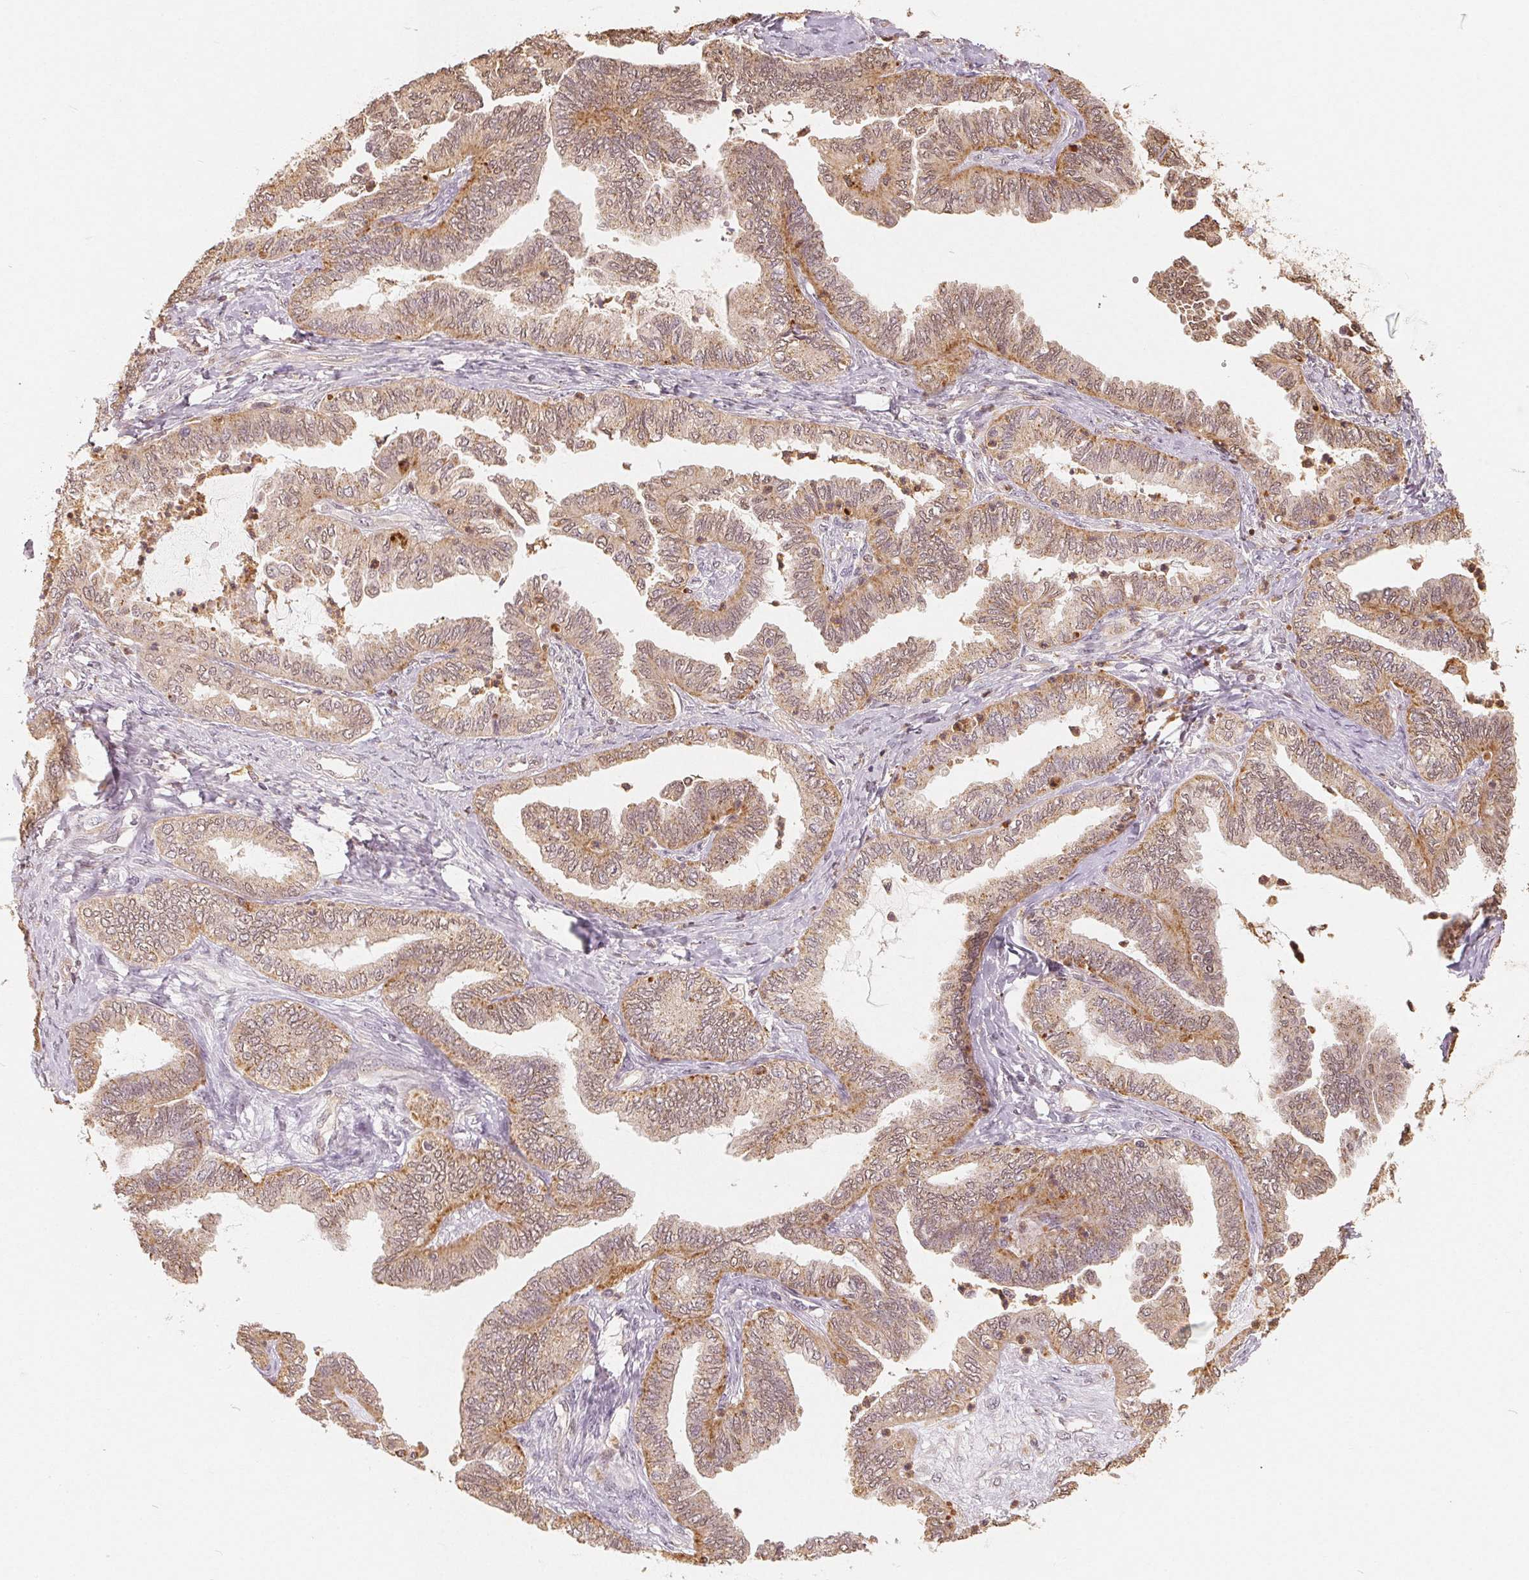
{"staining": {"intensity": "weak", "quantity": ">75%", "location": "cytoplasmic/membranous"}, "tissue": "ovarian cancer", "cell_type": "Tumor cells", "image_type": "cancer", "snomed": [{"axis": "morphology", "description": "Carcinoma, endometroid"}, {"axis": "topography", "description": "Ovary"}], "caption": "Protein staining demonstrates weak cytoplasmic/membranous expression in approximately >75% of tumor cells in ovarian endometroid carcinoma.", "gene": "GUSB", "patient": {"sex": "female", "age": 70}}